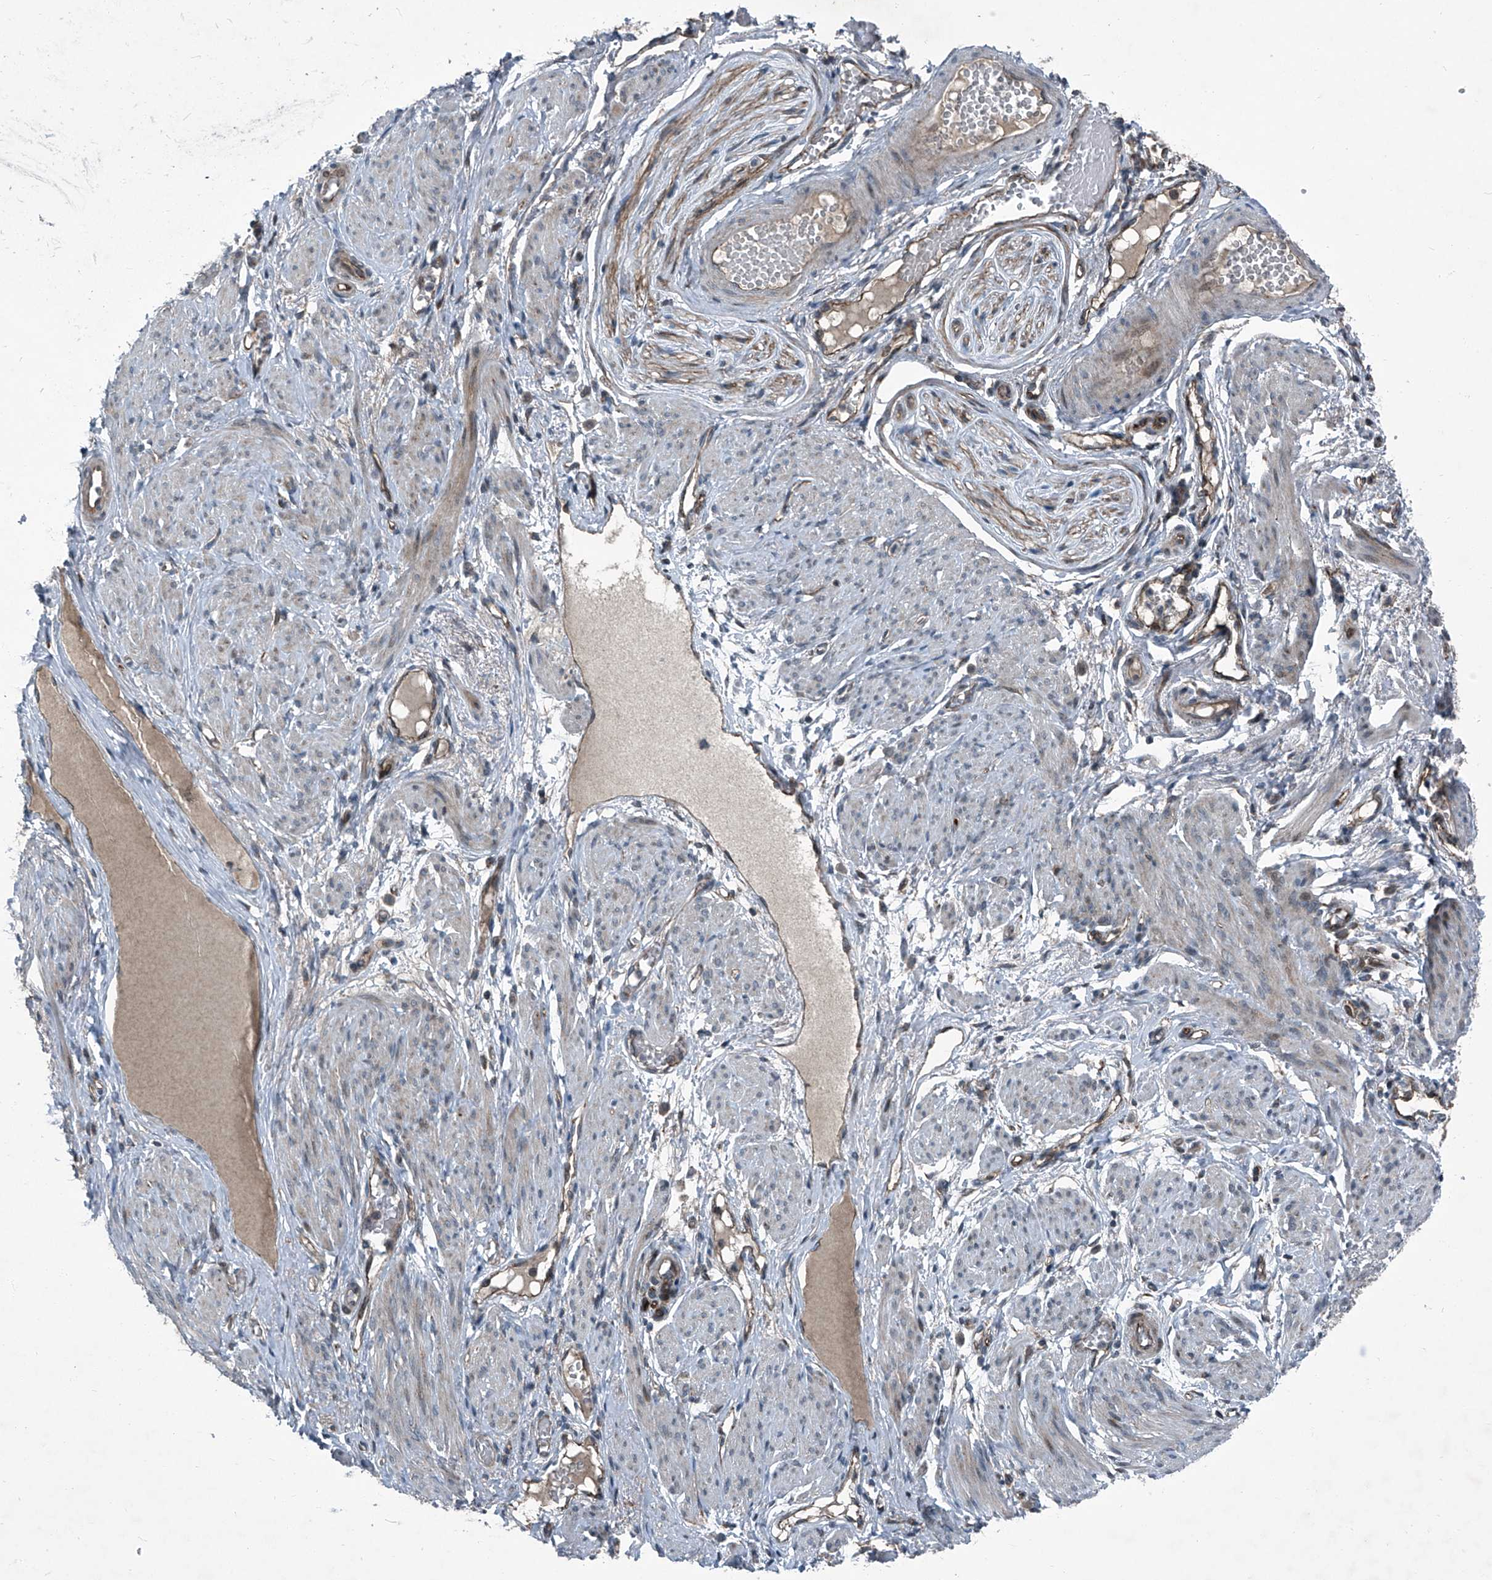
{"staining": {"intensity": "moderate", "quantity": "<25%", "location": "cytoplasmic/membranous"}, "tissue": "adipose tissue", "cell_type": "Adipocytes", "image_type": "normal", "snomed": [{"axis": "morphology", "description": "Normal tissue, NOS"}, {"axis": "topography", "description": "Smooth muscle"}, {"axis": "topography", "description": "Peripheral nerve tissue"}], "caption": "Normal adipose tissue exhibits moderate cytoplasmic/membranous expression in approximately <25% of adipocytes Immunohistochemistry (ihc) stains the protein of interest in brown and the nuclei are stained blue..", "gene": "SENP2", "patient": {"sex": "female", "age": 39}}